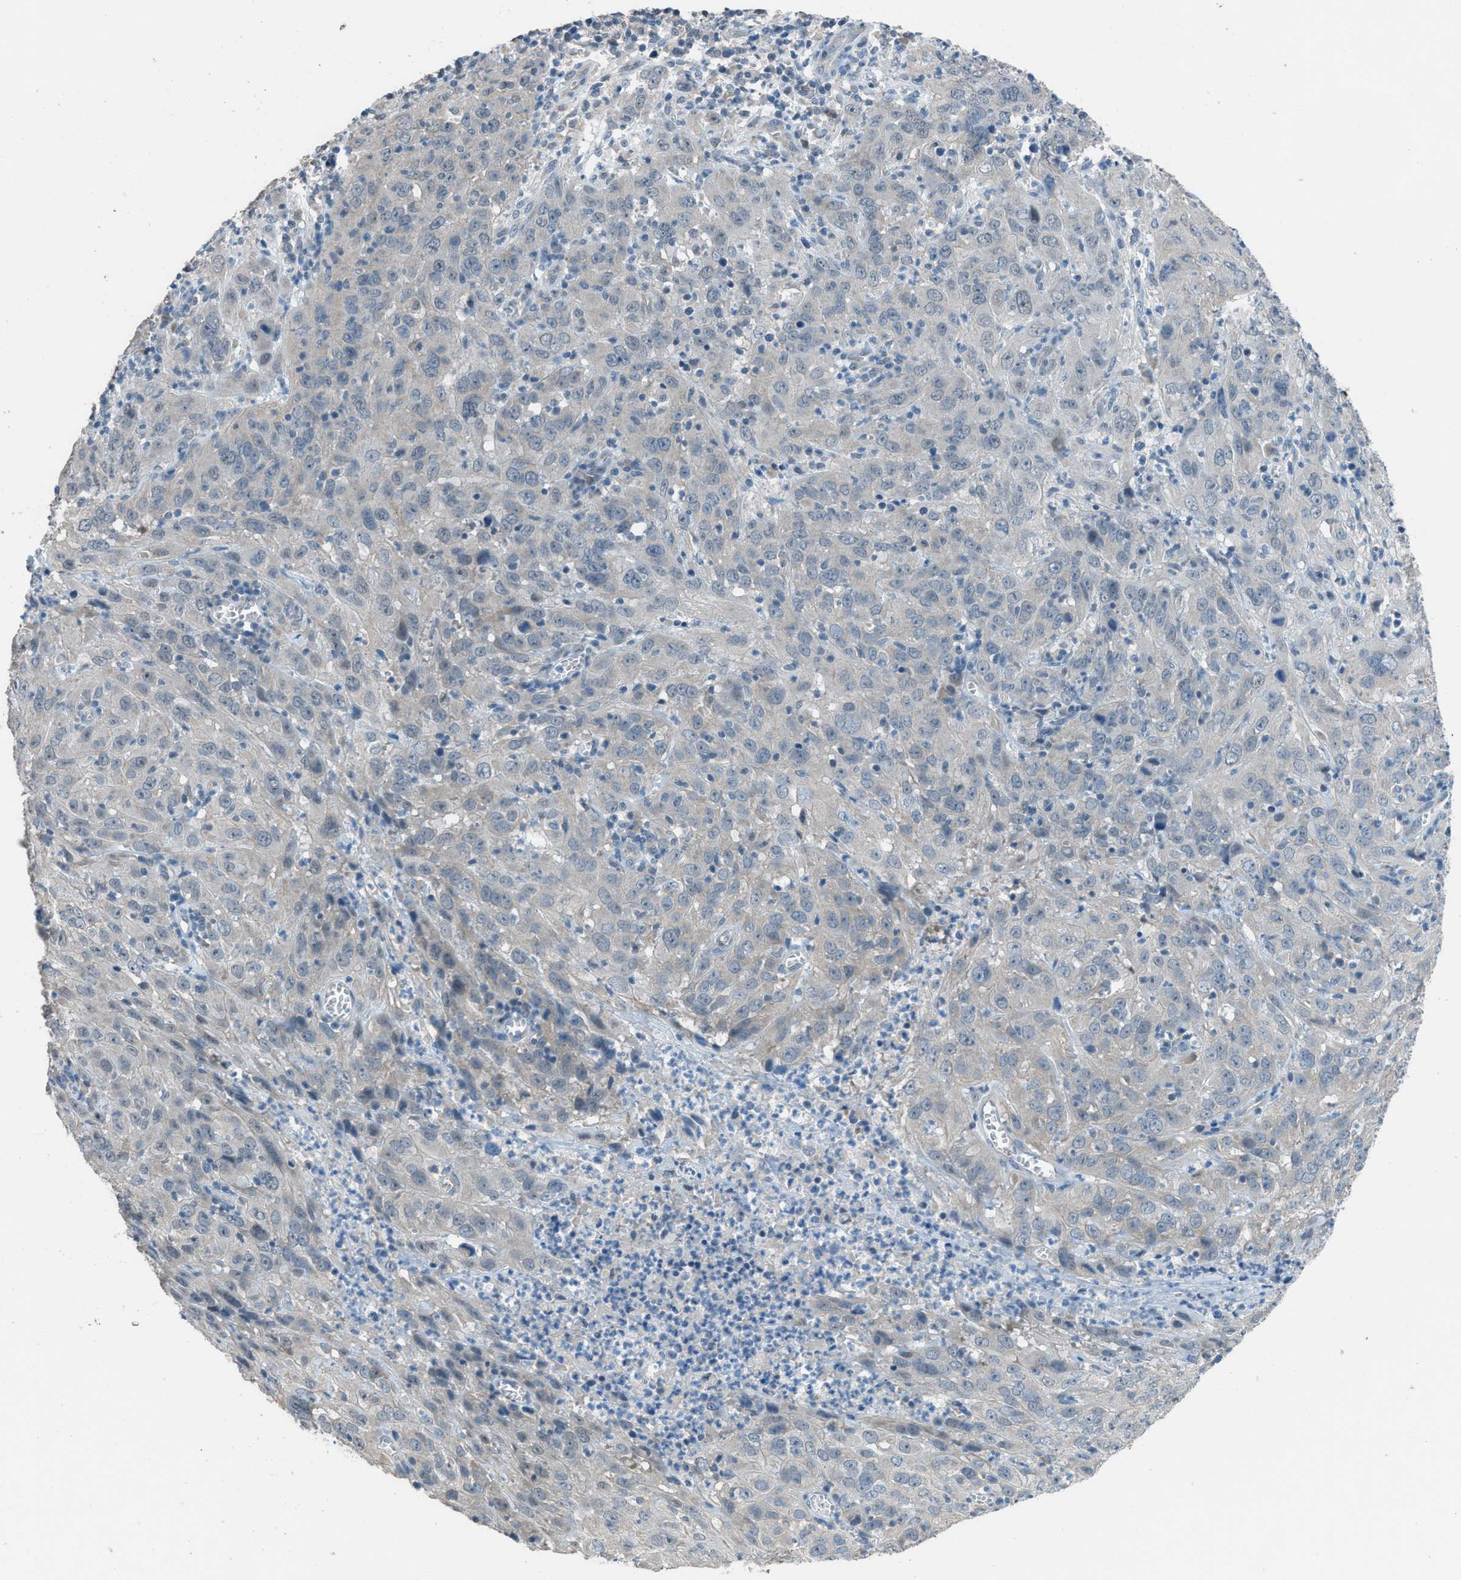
{"staining": {"intensity": "weak", "quantity": "<25%", "location": "cytoplasmic/membranous"}, "tissue": "cervical cancer", "cell_type": "Tumor cells", "image_type": "cancer", "snomed": [{"axis": "morphology", "description": "Squamous cell carcinoma, NOS"}, {"axis": "topography", "description": "Cervix"}], "caption": "High magnification brightfield microscopy of cervical squamous cell carcinoma stained with DAB (3,3'-diaminobenzidine) (brown) and counterstained with hematoxylin (blue): tumor cells show no significant staining.", "gene": "TIMD4", "patient": {"sex": "female", "age": 32}}